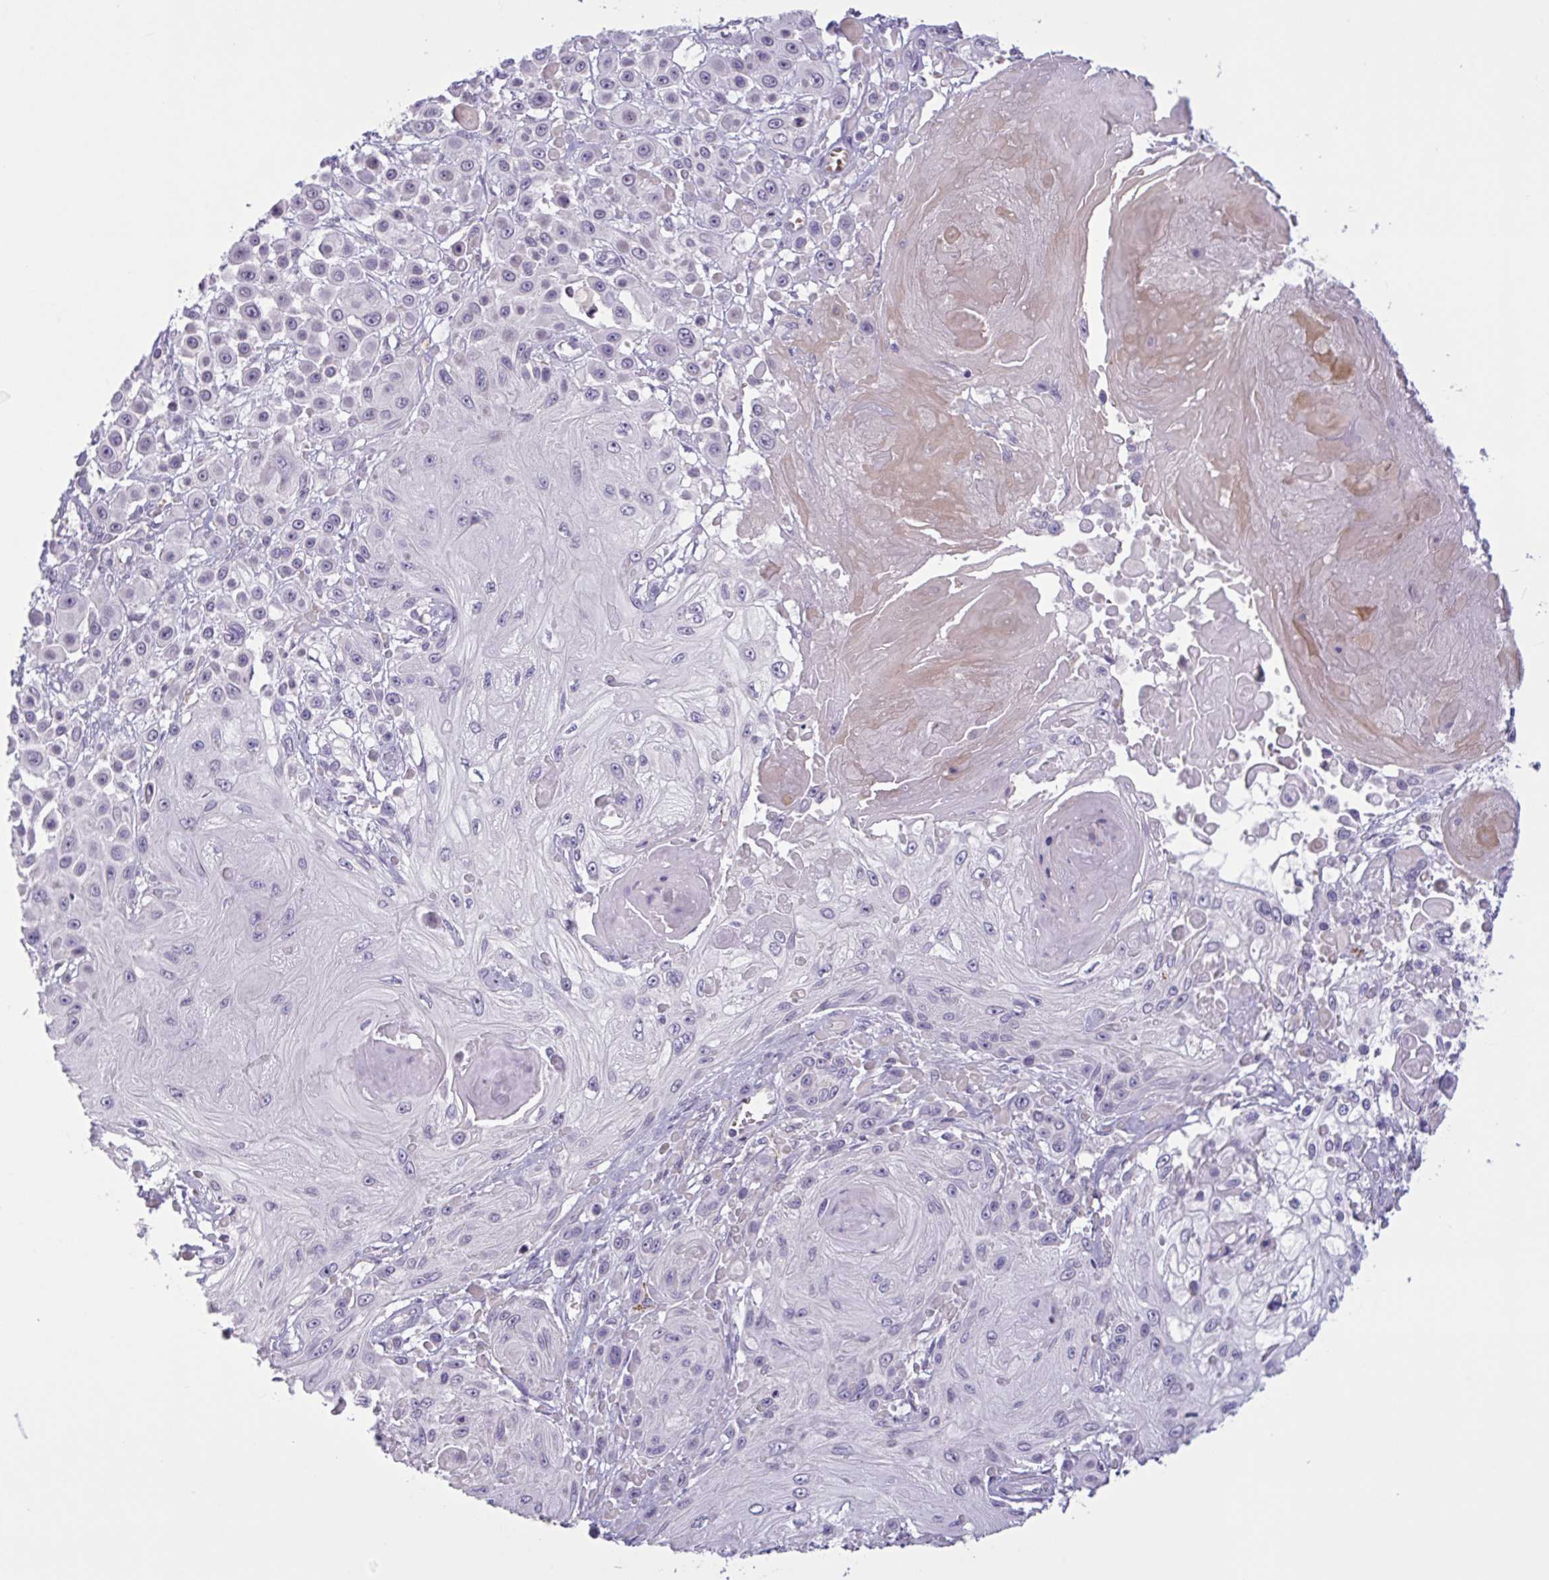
{"staining": {"intensity": "negative", "quantity": "none", "location": "none"}, "tissue": "skin cancer", "cell_type": "Tumor cells", "image_type": "cancer", "snomed": [{"axis": "morphology", "description": "Squamous cell carcinoma, NOS"}, {"axis": "topography", "description": "Skin"}], "caption": "Immunohistochemistry (IHC) micrograph of neoplastic tissue: skin squamous cell carcinoma stained with DAB displays no significant protein staining in tumor cells.", "gene": "RFPL4B", "patient": {"sex": "male", "age": 67}}